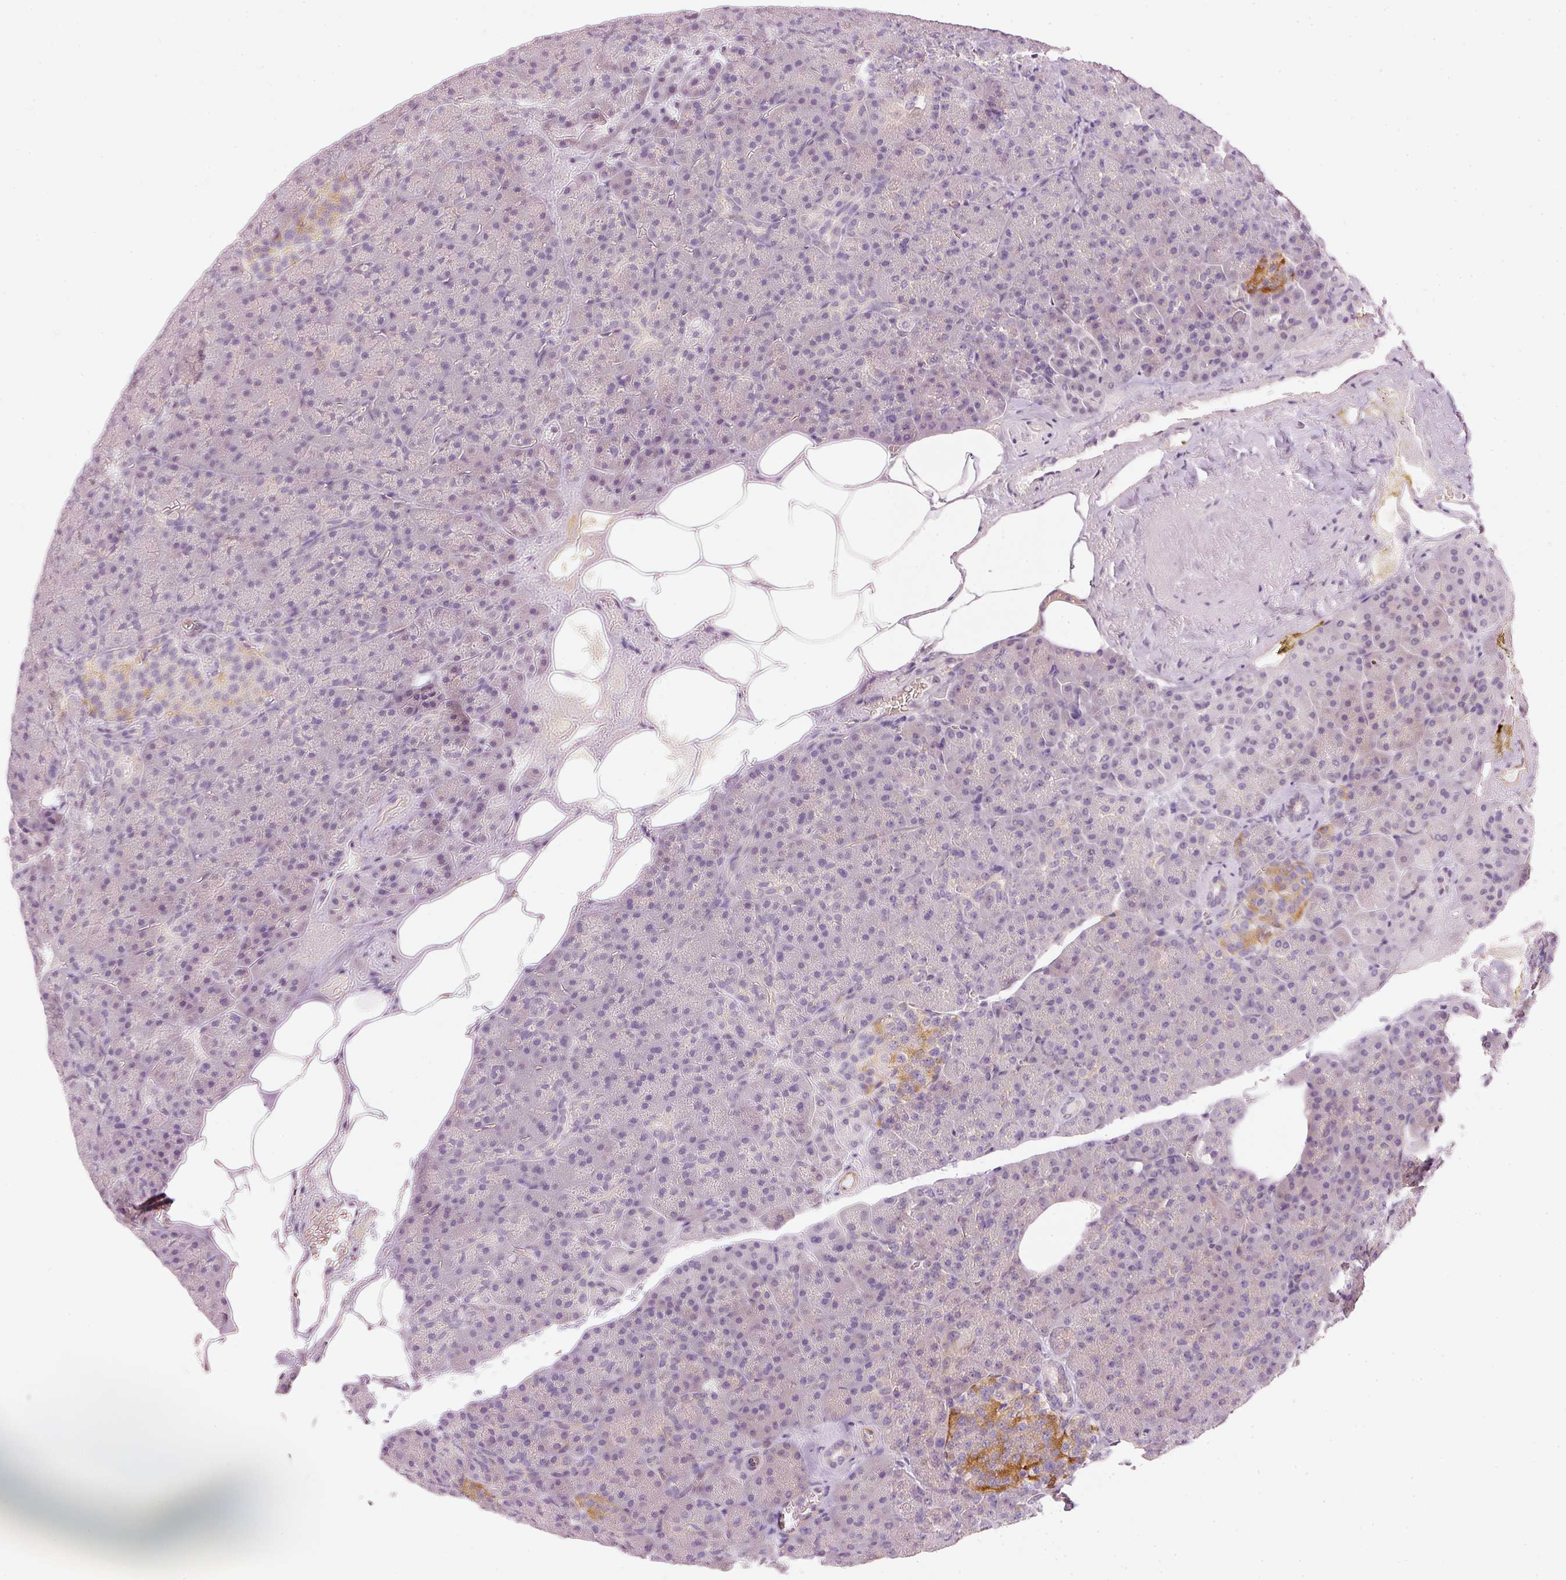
{"staining": {"intensity": "negative", "quantity": "none", "location": "none"}, "tissue": "pancreas", "cell_type": "Exocrine glandular cells", "image_type": "normal", "snomed": [{"axis": "morphology", "description": "Normal tissue, NOS"}, {"axis": "topography", "description": "Pancreas"}], "caption": "Protein analysis of unremarkable pancreas exhibits no significant expression in exocrine glandular cells. Brightfield microscopy of immunohistochemistry (IHC) stained with DAB (brown) and hematoxylin (blue), captured at high magnification.", "gene": "OSR2", "patient": {"sex": "female", "age": 74}}